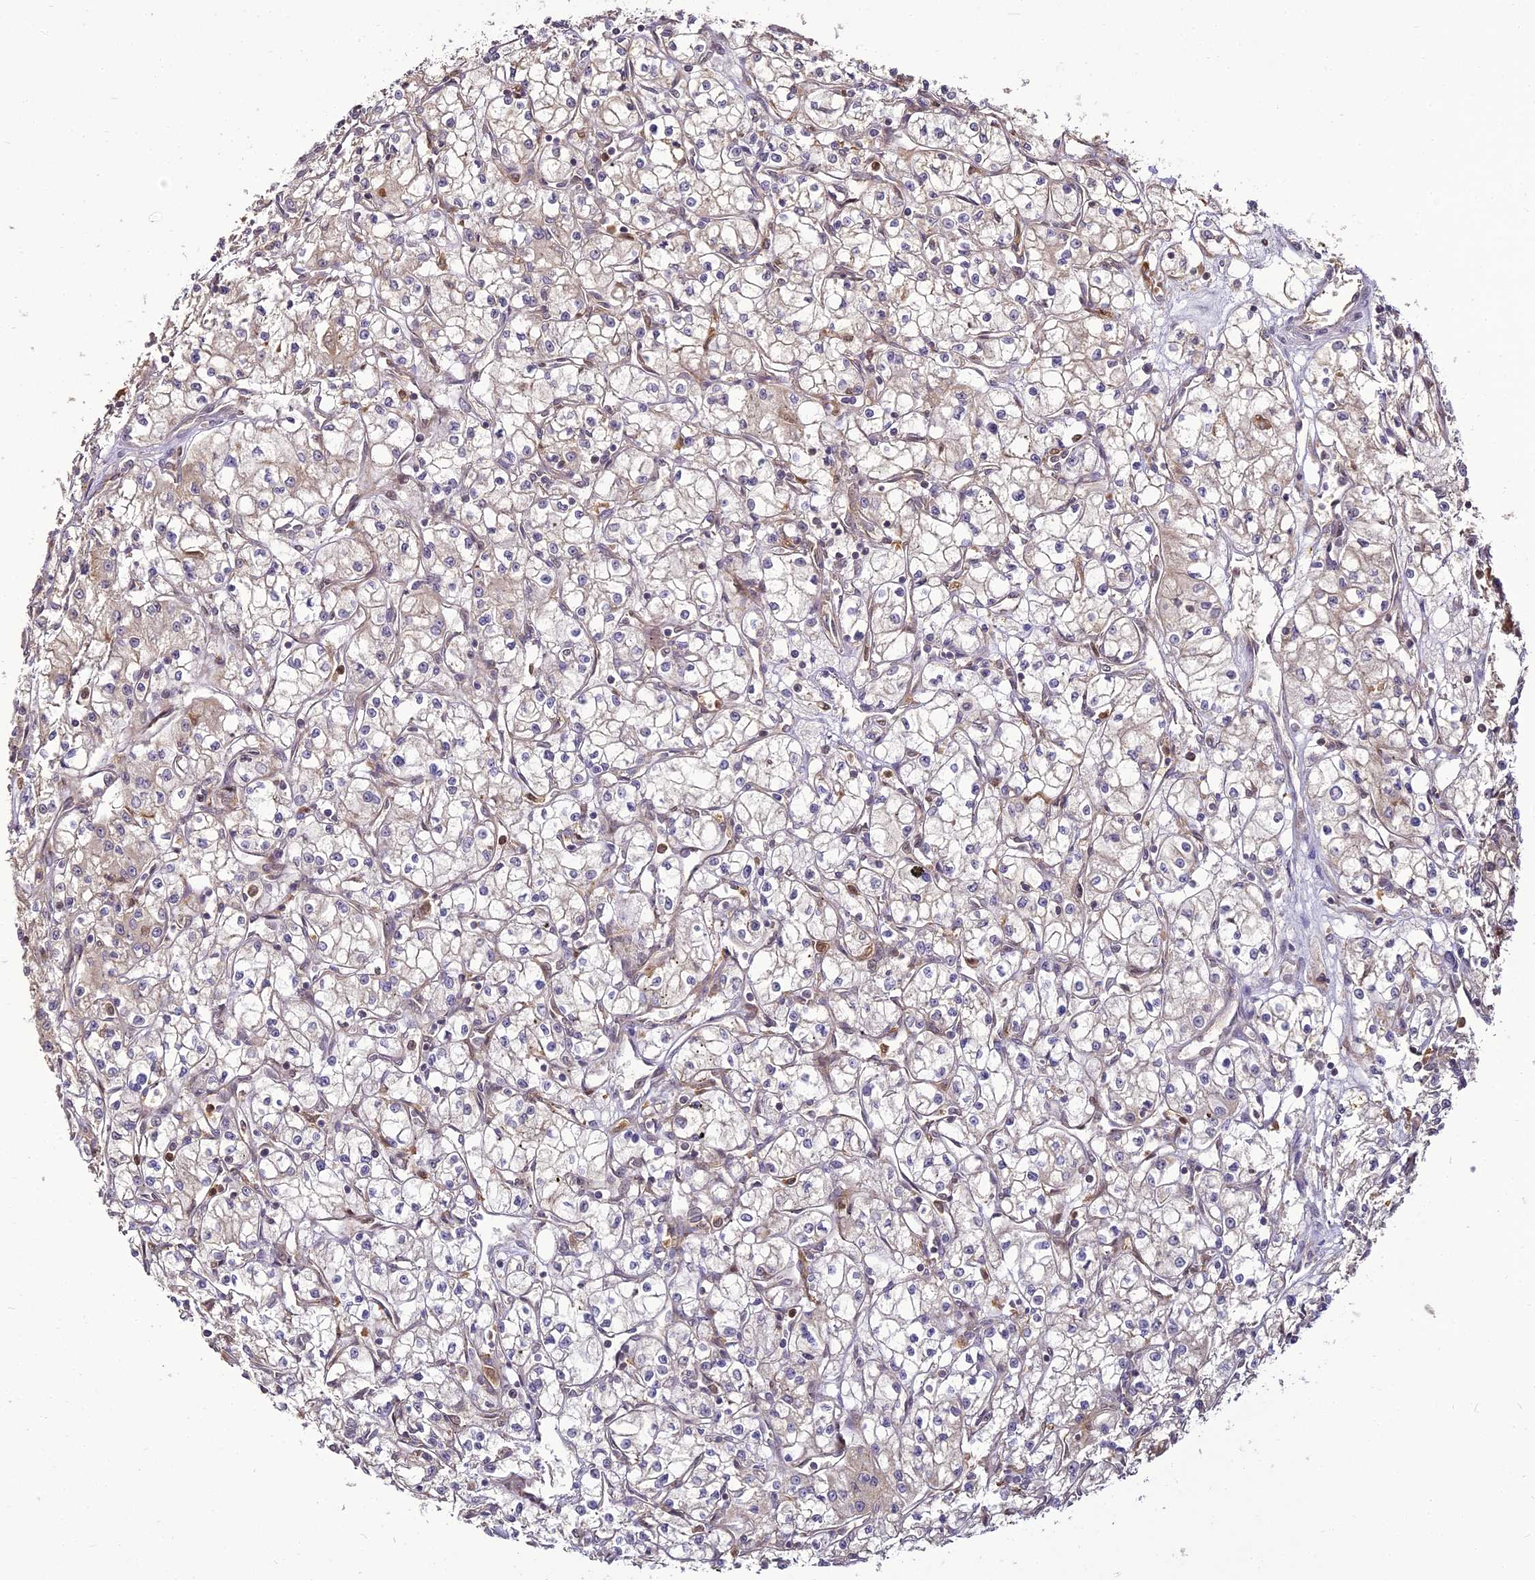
{"staining": {"intensity": "negative", "quantity": "none", "location": "none"}, "tissue": "renal cancer", "cell_type": "Tumor cells", "image_type": "cancer", "snomed": [{"axis": "morphology", "description": "Adenocarcinoma, NOS"}, {"axis": "topography", "description": "Kidney"}], "caption": "Immunohistochemistry photomicrograph of neoplastic tissue: human renal cancer (adenocarcinoma) stained with DAB (3,3'-diaminobenzidine) displays no significant protein positivity in tumor cells. Nuclei are stained in blue.", "gene": "BCDIN3D", "patient": {"sex": "male", "age": 59}}